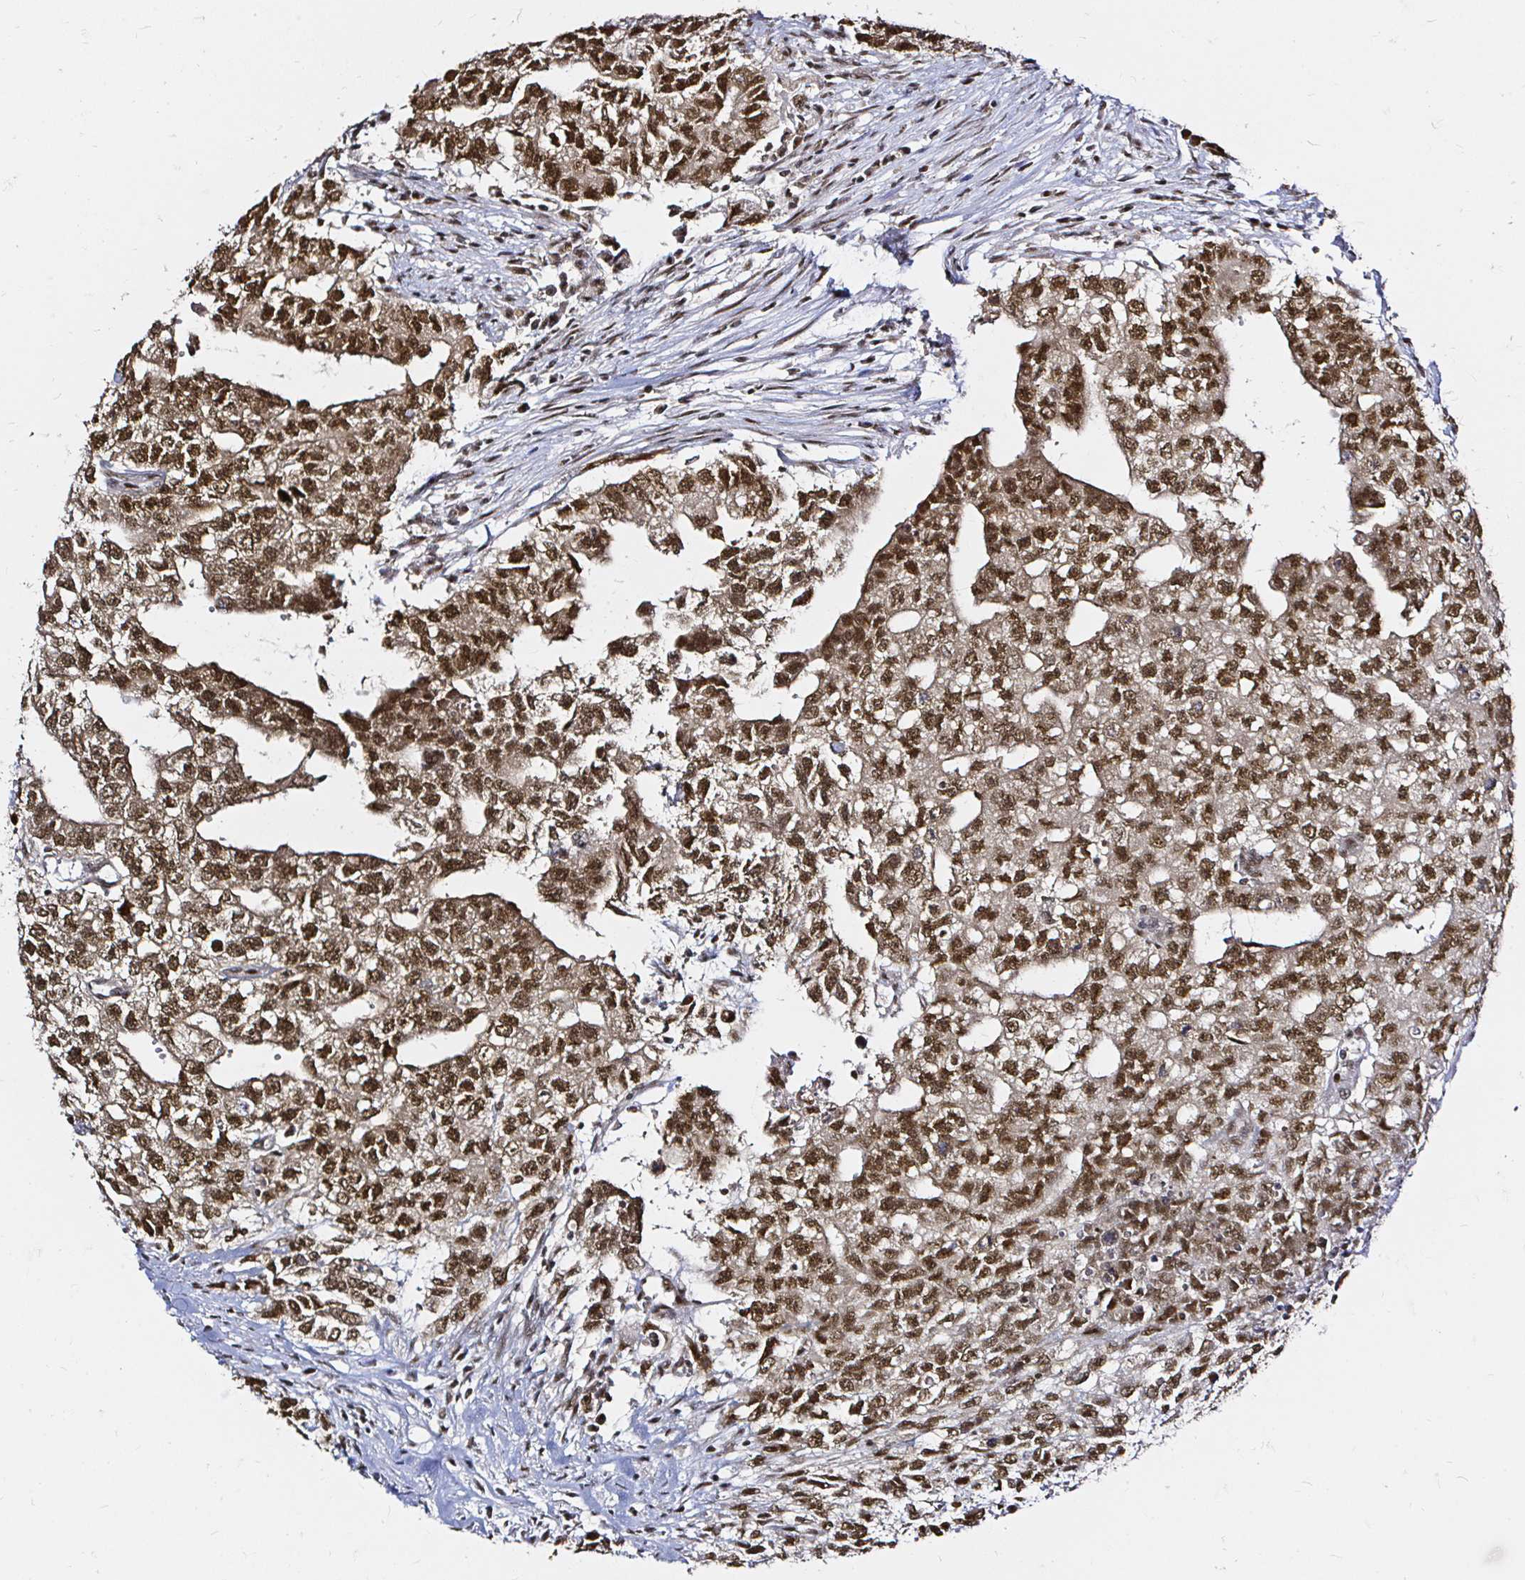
{"staining": {"intensity": "strong", "quantity": ">75%", "location": "nuclear"}, "tissue": "testis cancer", "cell_type": "Tumor cells", "image_type": "cancer", "snomed": [{"axis": "morphology", "description": "Carcinoma, Embryonal, NOS"}, {"axis": "morphology", "description": "Teratoma, malignant, NOS"}, {"axis": "topography", "description": "Testis"}], "caption": "The image demonstrates staining of teratoma (malignant) (testis), revealing strong nuclear protein staining (brown color) within tumor cells.", "gene": "SNRPC", "patient": {"sex": "male", "age": 24}}